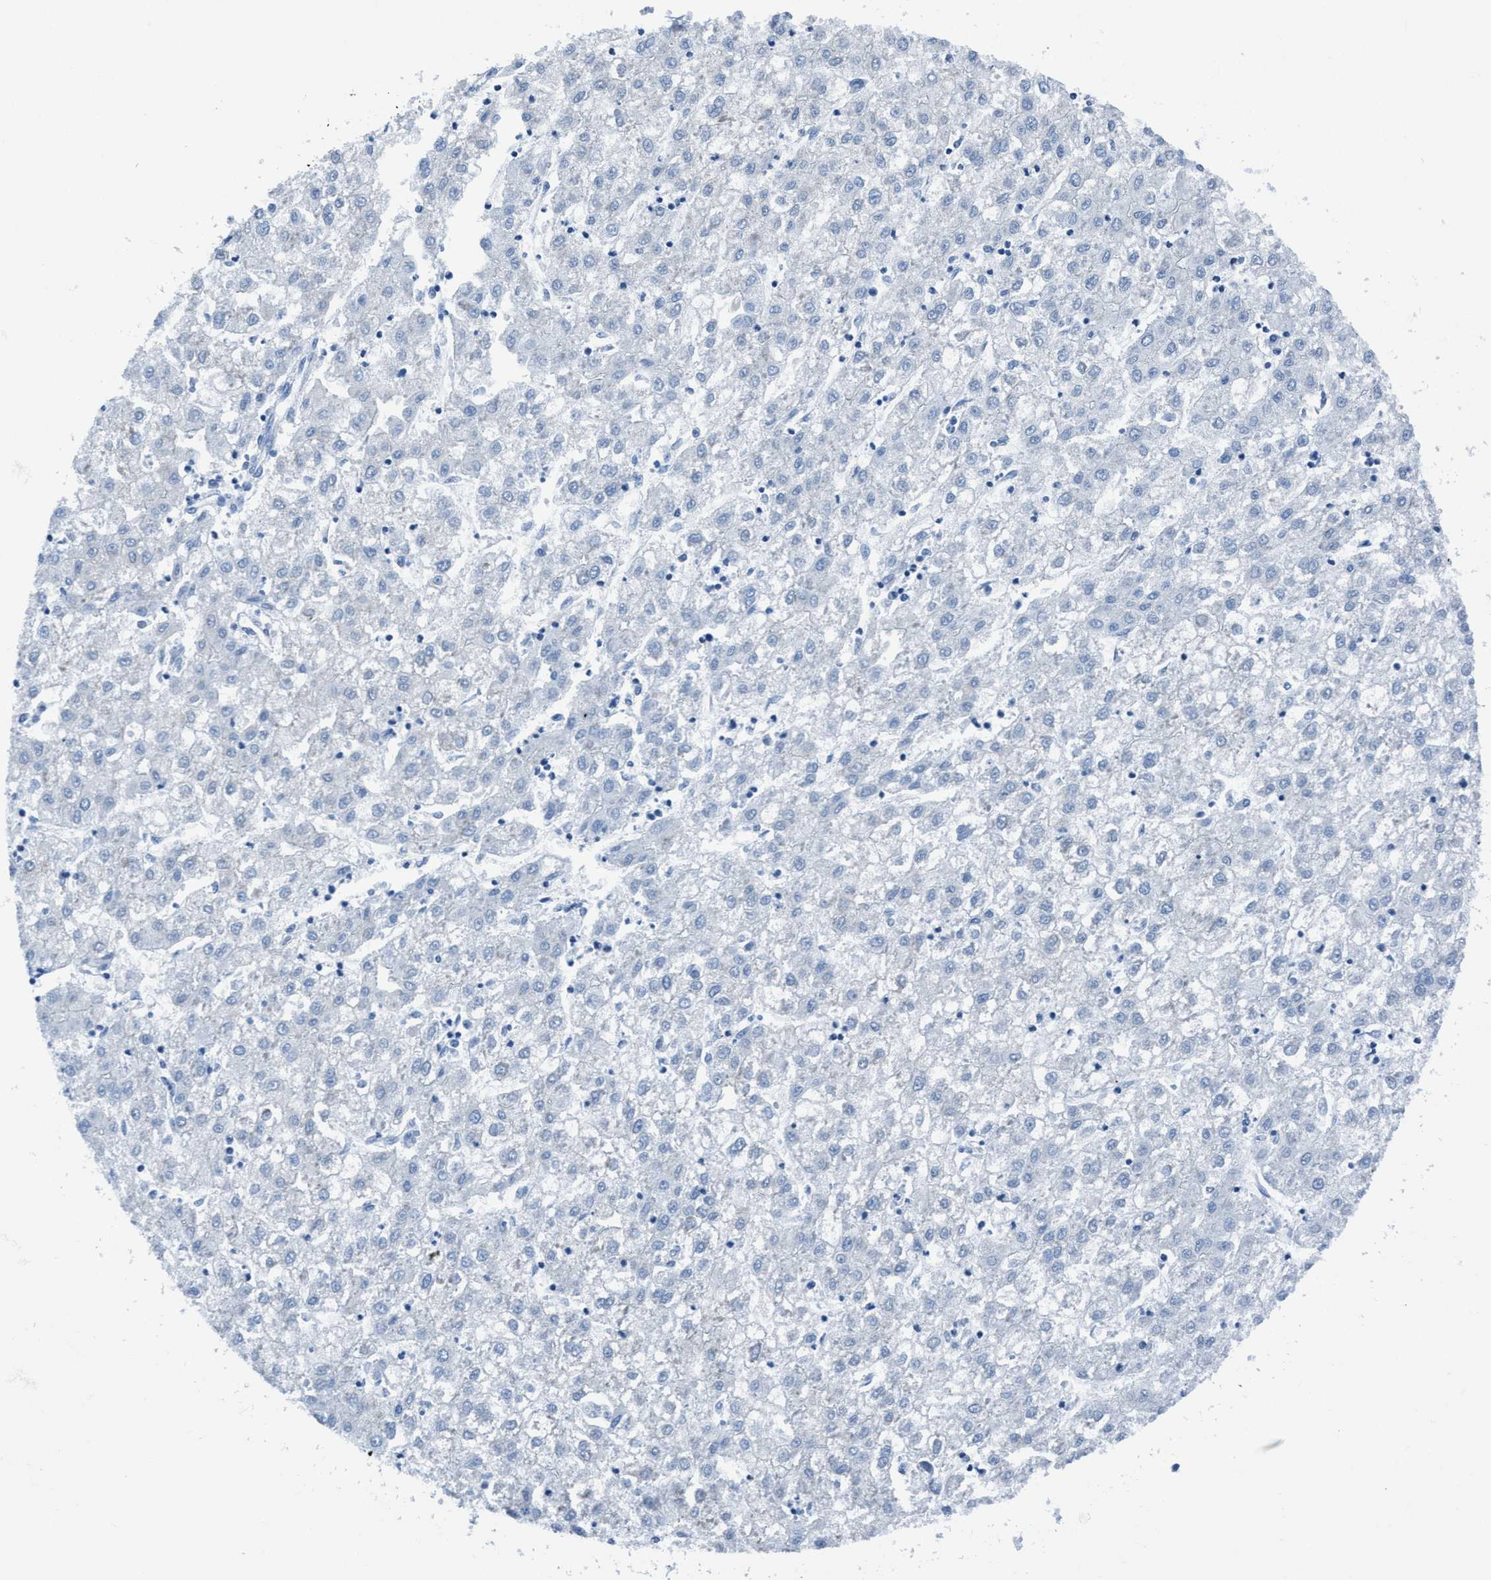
{"staining": {"intensity": "negative", "quantity": "none", "location": "none"}, "tissue": "liver cancer", "cell_type": "Tumor cells", "image_type": "cancer", "snomed": [{"axis": "morphology", "description": "Carcinoma, Hepatocellular, NOS"}, {"axis": "topography", "description": "Liver"}], "caption": "Immunohistochemistry (IHC) of liver hepatocellular carcinoma reveals no expression in tumor cells. (DAB immunohistochemistry (IHC) with hematoxylin counter stain).", "gene": "NMT1", "patient": {"sex": "male", "age": 72}}